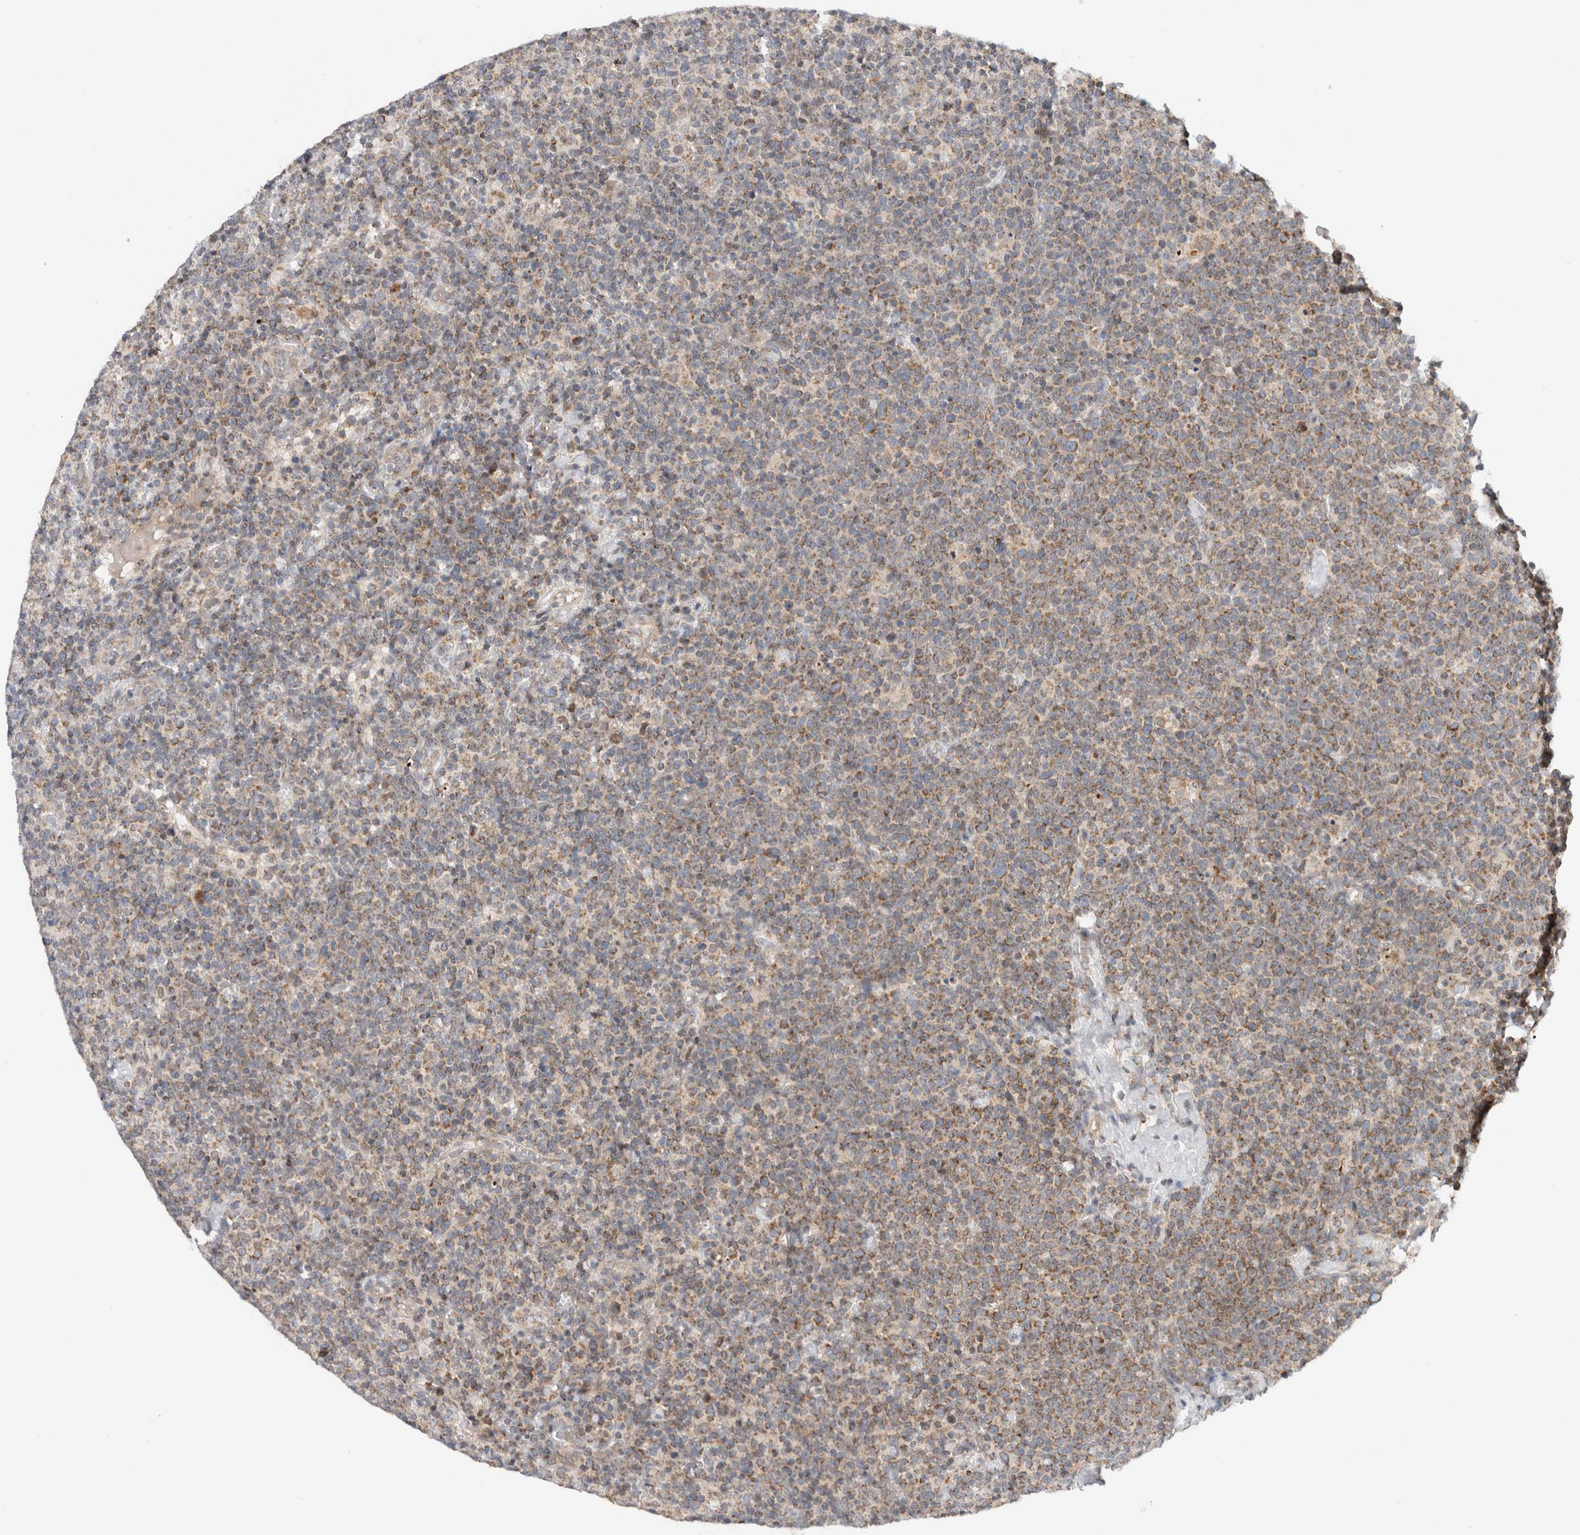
{"staining": {"intensity": "moderate", "quantity": ">75%", "location": "cytoplasmic/membranous"}, "tissue": "lymphoma", "cell_type": "Tumor cells", "image_type": "cancer", "snomed": [{"axis": "morphology", "description": "Malignant lymphoma, non-Hodgkin's type, High grade"}, {"axis": "topography", "description": "Lymph node"}], "caption": "A brown stain labels moderate cytoplasmic/membranous staining of a protein in high-grade malignant lymphoma, non-Hodgkin's type tumor cells. Immunohistochemistry stains the protein in brown and the nuclei are stained blue.", "gene": "CMC2", "patient": {"sex": "male", "age": 61}}